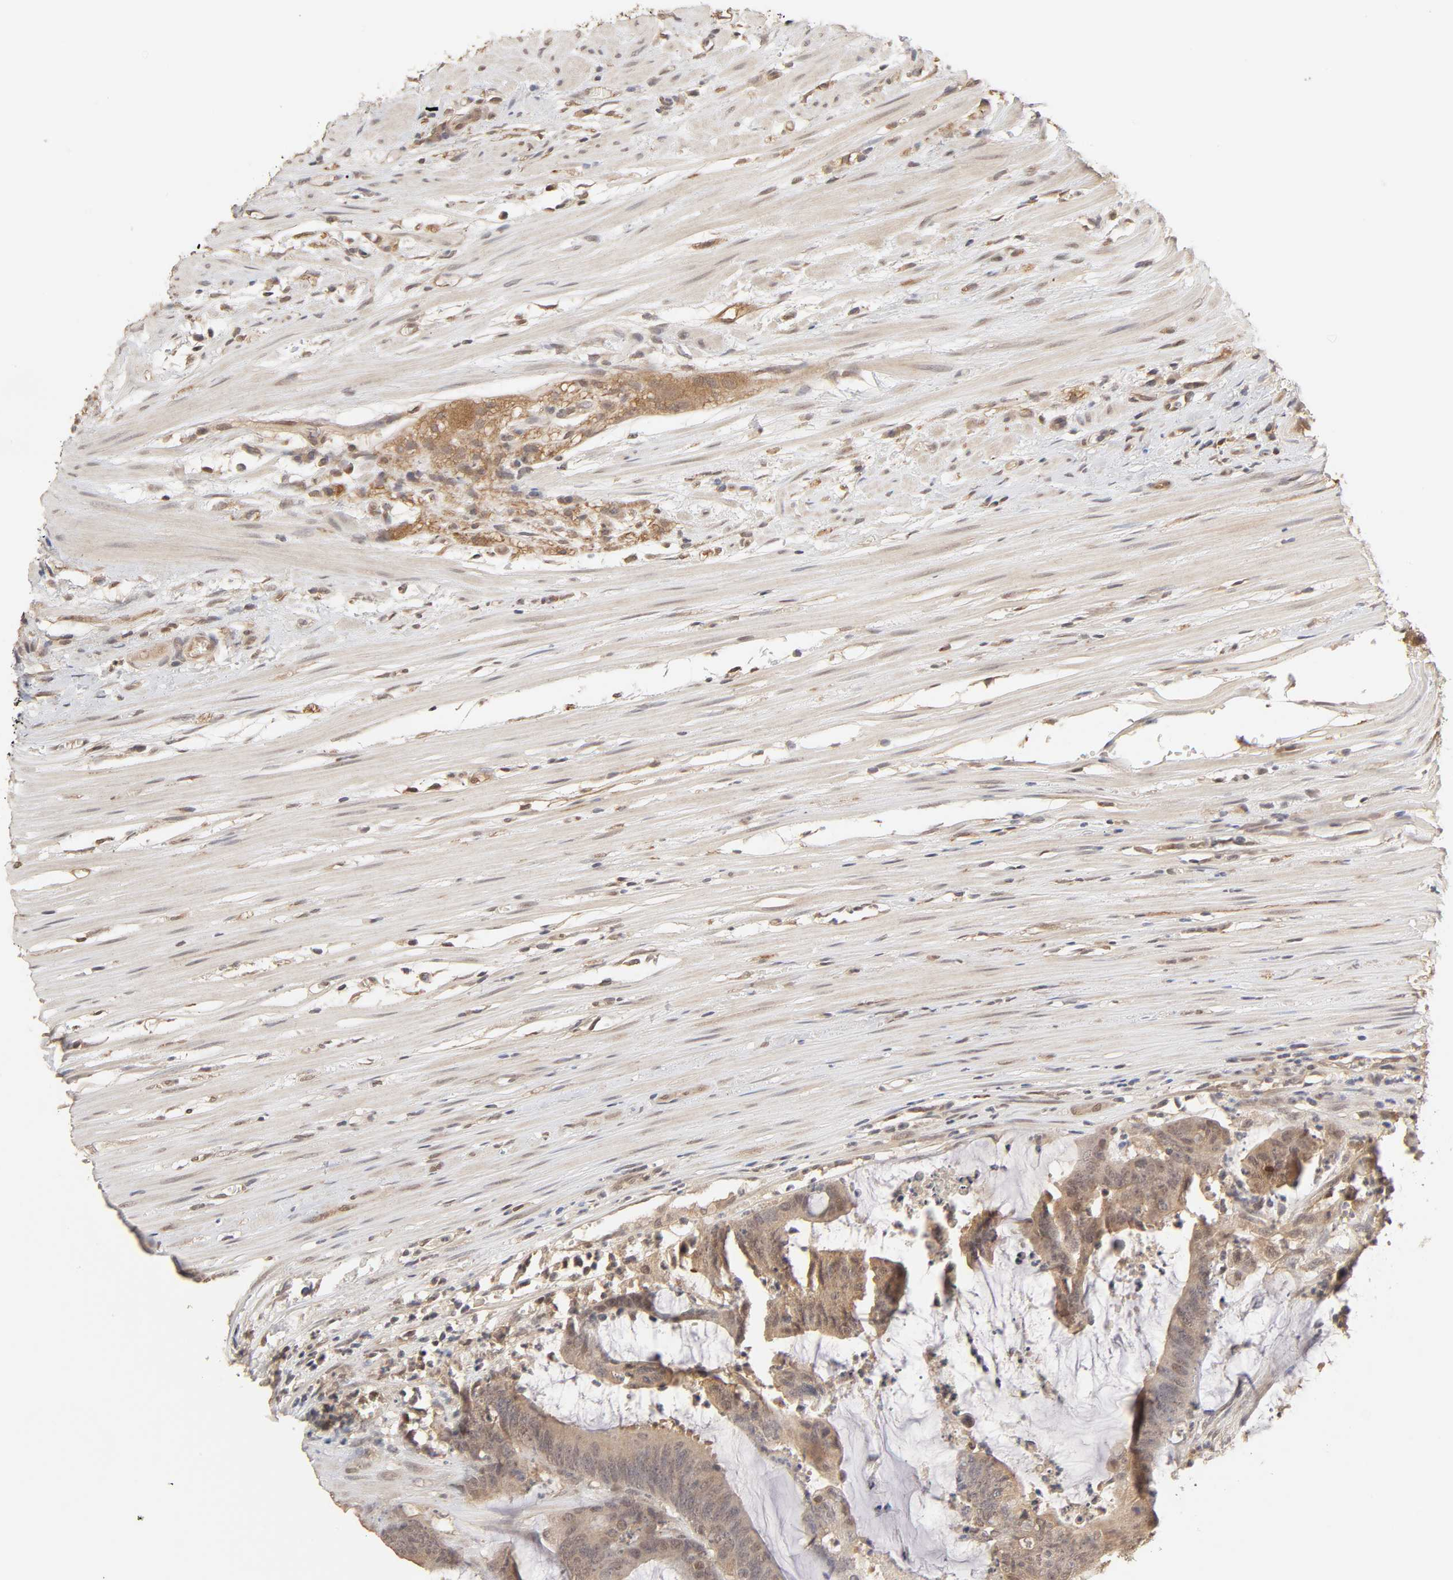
{"staining": {"intensity": "moderate", "quantity": ">75%", "location": "cytoplasmic/membranous"}, "tissue": "colorectal cancer", "cell_type": "Tumor cells", "image_type": "cancer", "snomed": [{"axis": "morphology", "description": "Adenocarcinoma, NOS"}, {"axis": "topography", "description": "Rectum"}], "caption": "Immunohistochemistry staining of colorectal cancer (adenocarcinoma), which displays medium levels of moderate cytoplasmic/membranous positivity in approximately >75% of tumor cells indicating moderate cytoplasmic/membranous protein positivity. The staining was performed using DAB (3,3'-diaminobenzidine) (brown) for protein detection and nuclei were counterstained in hematoxylin (blue).", "gene": "MAPK1", "patient": {"sex": "female", "age": 66}}